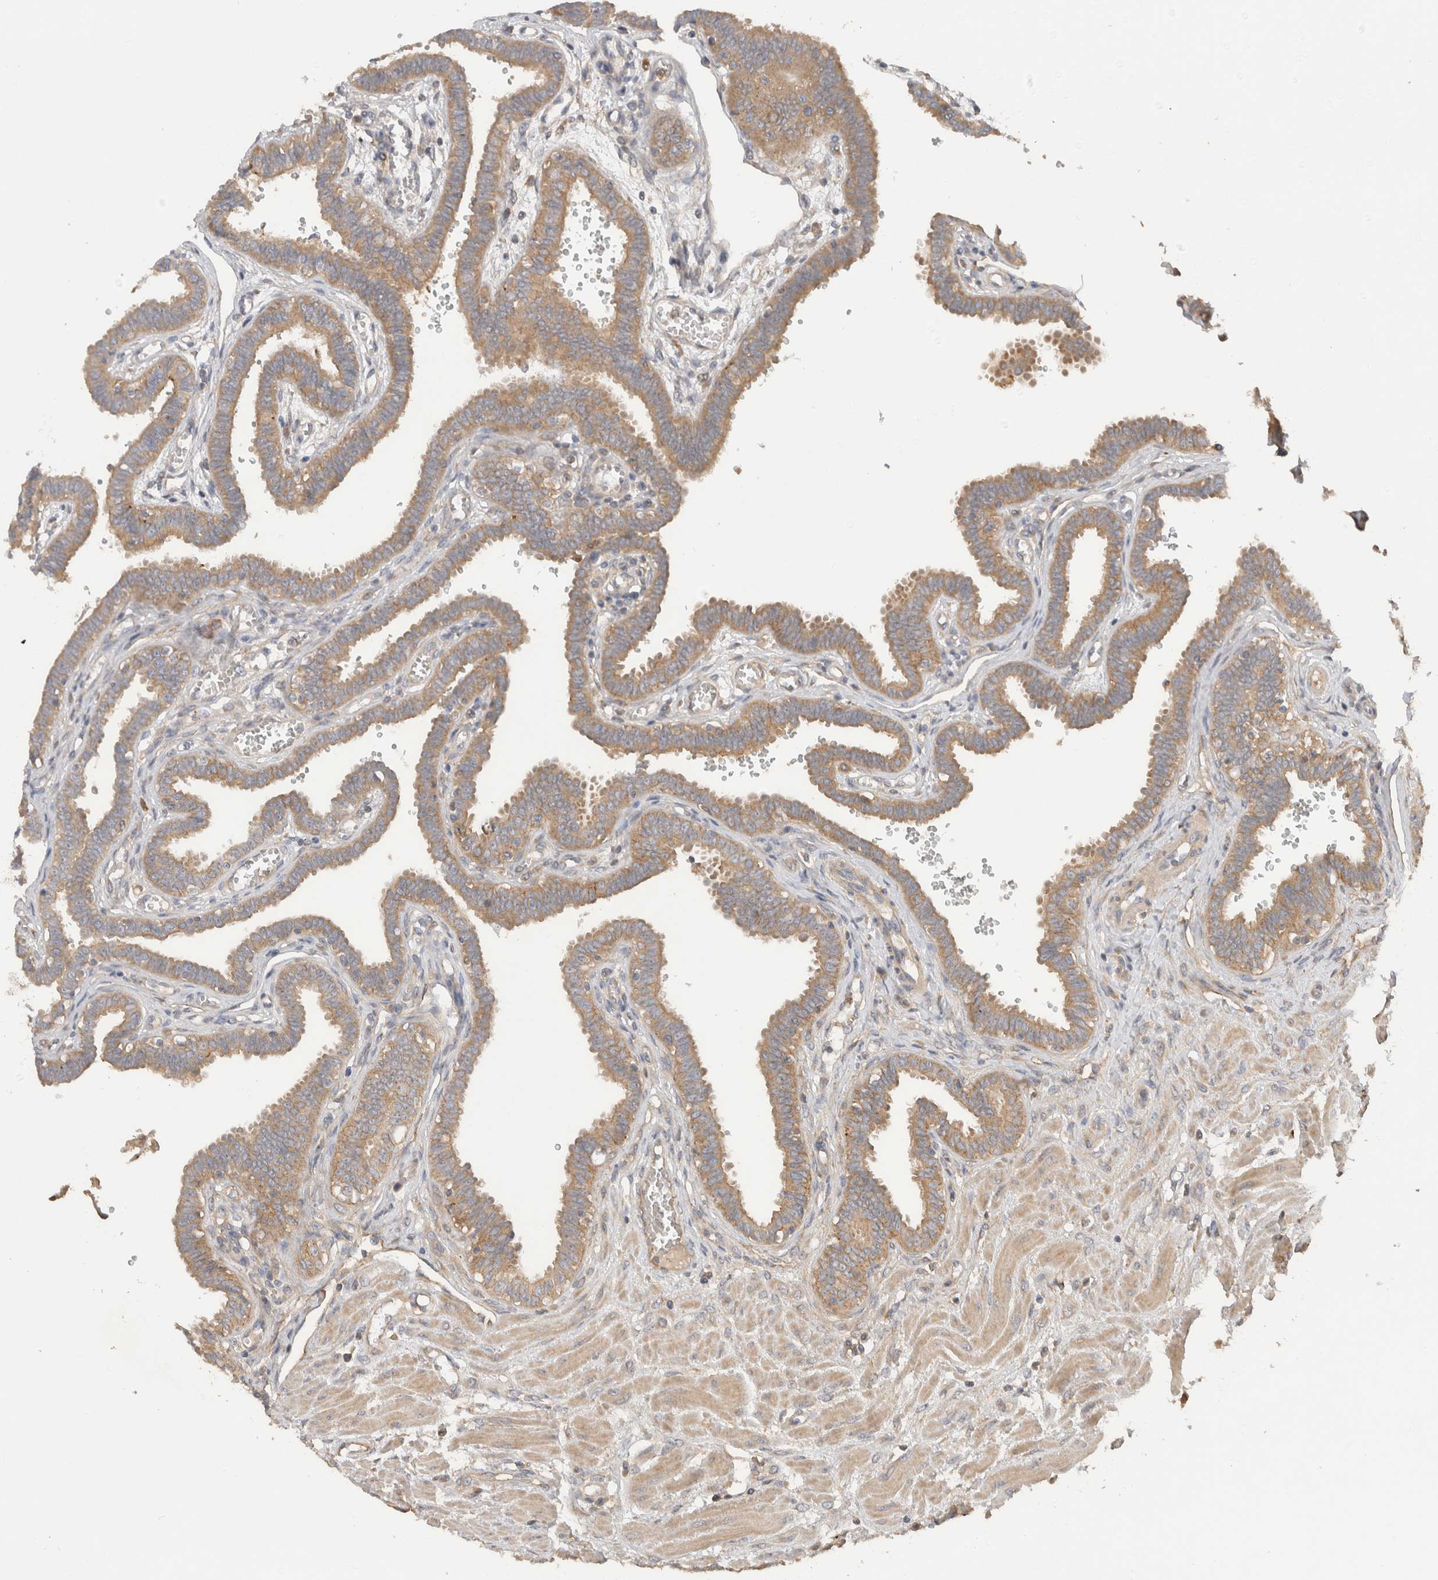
{"staining": {"intensity": "moderate", "quantity": ">75%", "location": "cytoplasmic/membranous"}, "tissue": "fallopian tube", "cell_type": "Glandular cells", "image_type": "normal", "snomed": [{"axis": "morphology", "description": "Normal tissue, NOS"}, {"axis": "topography", "description": "Fallopian tube"}], "caption": "High-power microscopy captured an immunohistochemistry image of unremarkable fallopian tube, revealing moderate cytoplasmic/membranous expression in about >75% of glandular cells. Using DAB (3,3'-diaminobenzidine) (brown) and hematoxylin (blue) stains, captured at high magnification using brightfield microscopy.", "gene": "C8orf44", "patient": {"sex": "female", "age": 32}}